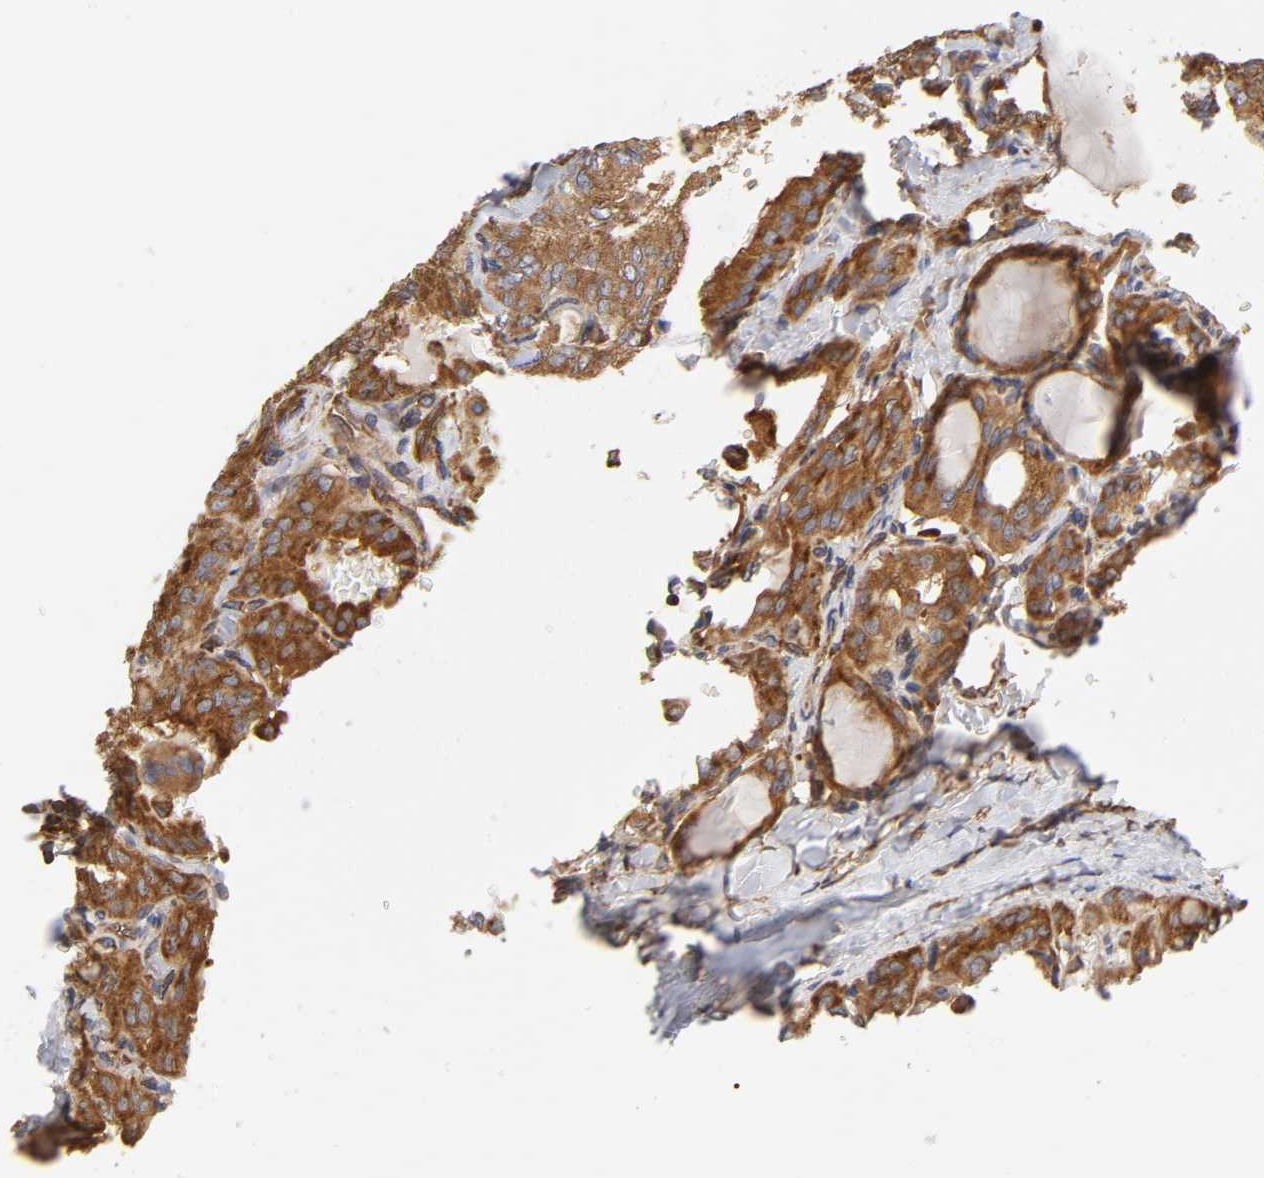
{"staining": {"intensity": "strong", "quantity": ">75%", "location": "cytoplasmic/membranous"}, "tissue": "thyroid cancer", "cell_type": "Tumor cells", "image_type": "cancer", "snomed": [{"axis": "morphology", "description": "Papillary adenocarcinoma, NOS"}, {"axis": "topography", "description": "Thyroid gland"}], "caption": "There is high levels of strong cytoplasmic/membranous expression in tumor cells of thyroid papillary adenocarcinoma, as demonstrated by immunohistochemical staining (brown color).", "gene": "RPL14", "patient": {"sex": "male", "age": 20}}